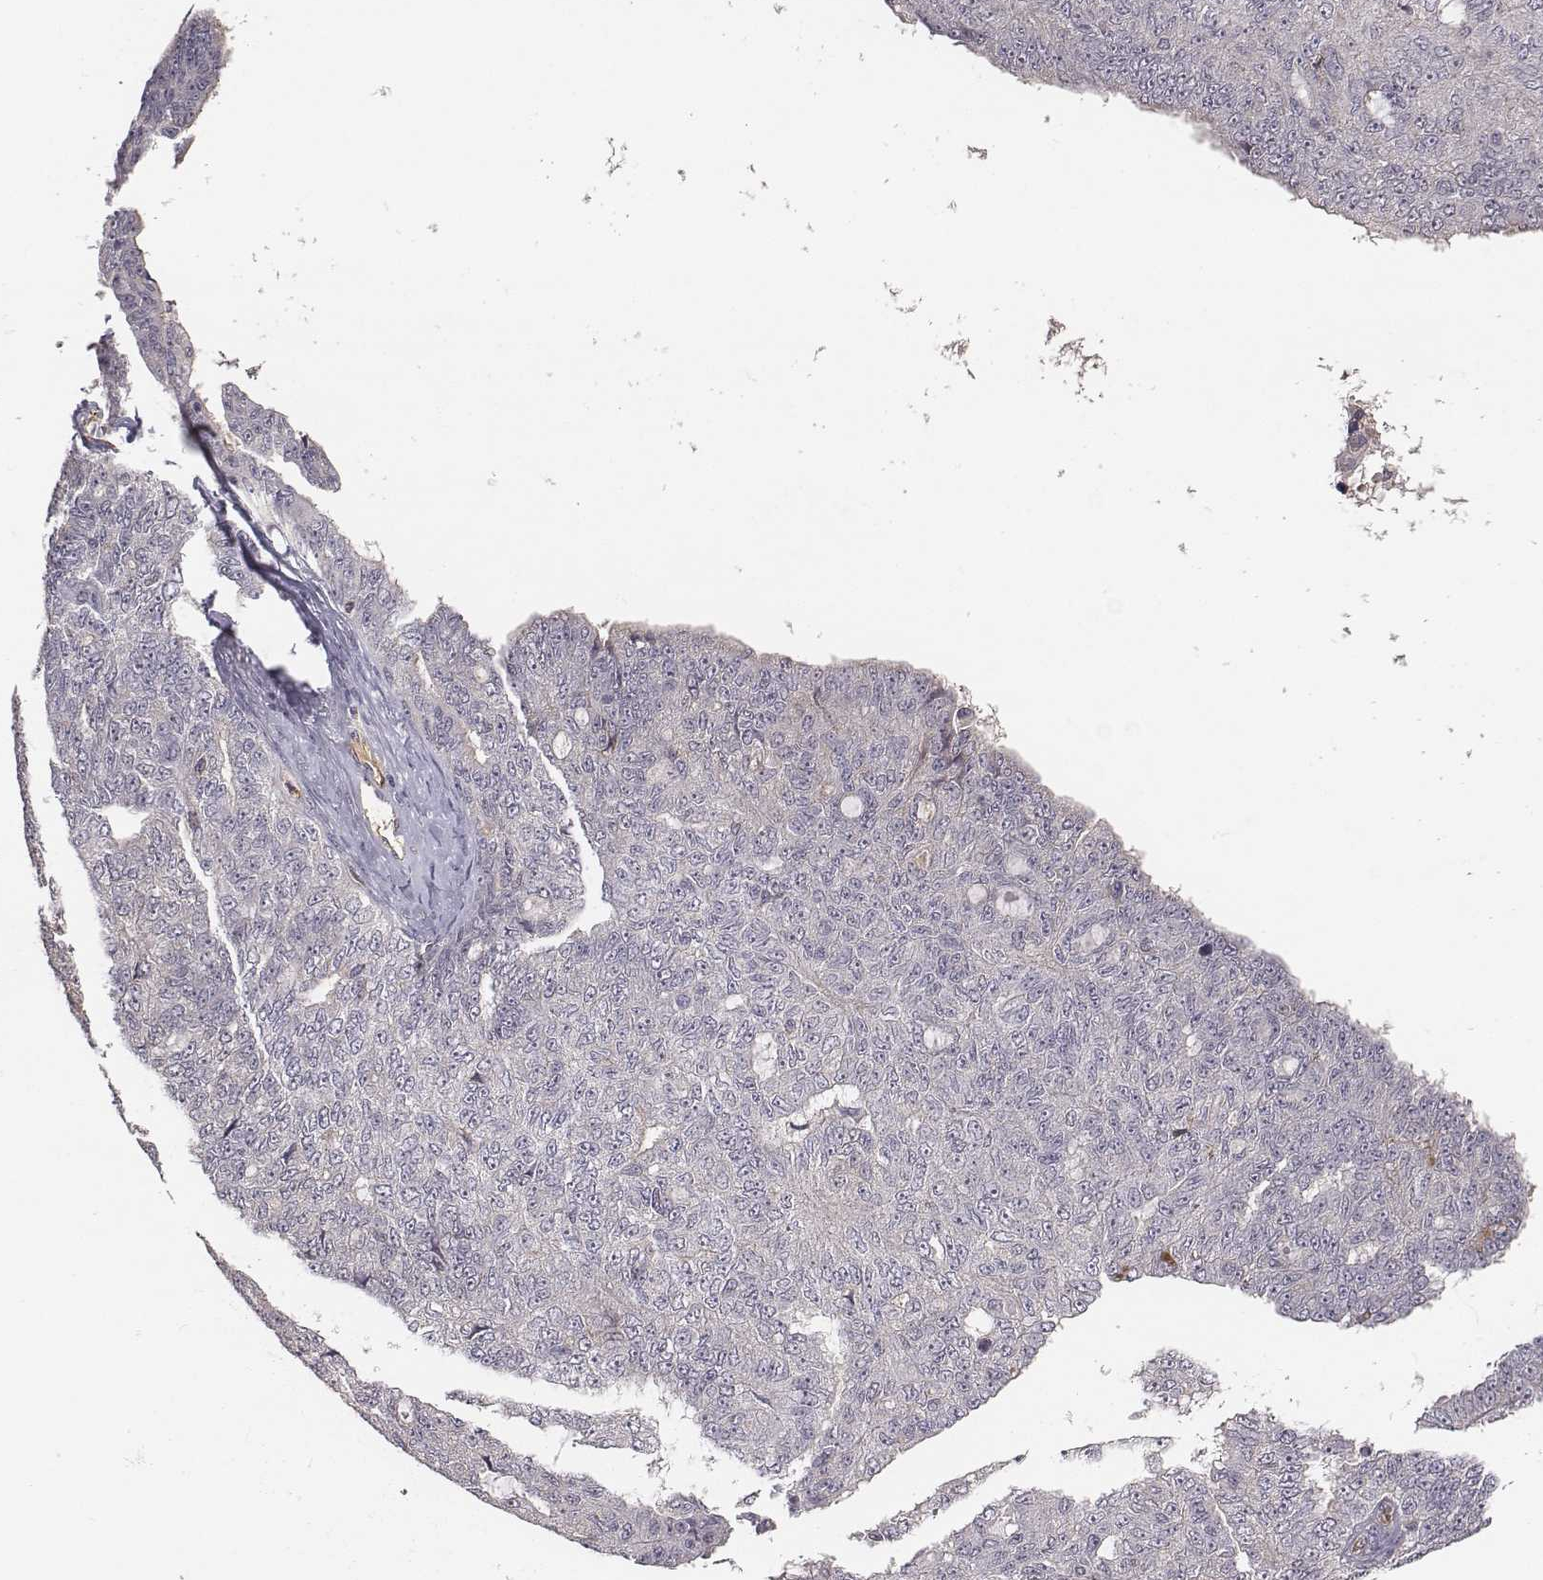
{"staining": {"intensity": "negative", "quantity": "none", "location": "none"}, "tissue": "ovarian cancer", "cell_type": "Tumor cells", "image_type": "cancer", "snomed": [{"axis": "morphology", "description": "Cystadenocarcinoma, serous, NOS"}, {"axis": "topography", "description": "Ovary"}], "caption": "High magnification brightfield microscopy of ovarian cancer (serous cystadenocarcinoma) stained with DAB (3,3'-diaminobenzidine) (brown) and counterstained with hematoxylin (blue): tumor cells show no significant positivity.", "gene": "PTPRG", "patient": {"sex": "female", "age": 71}}